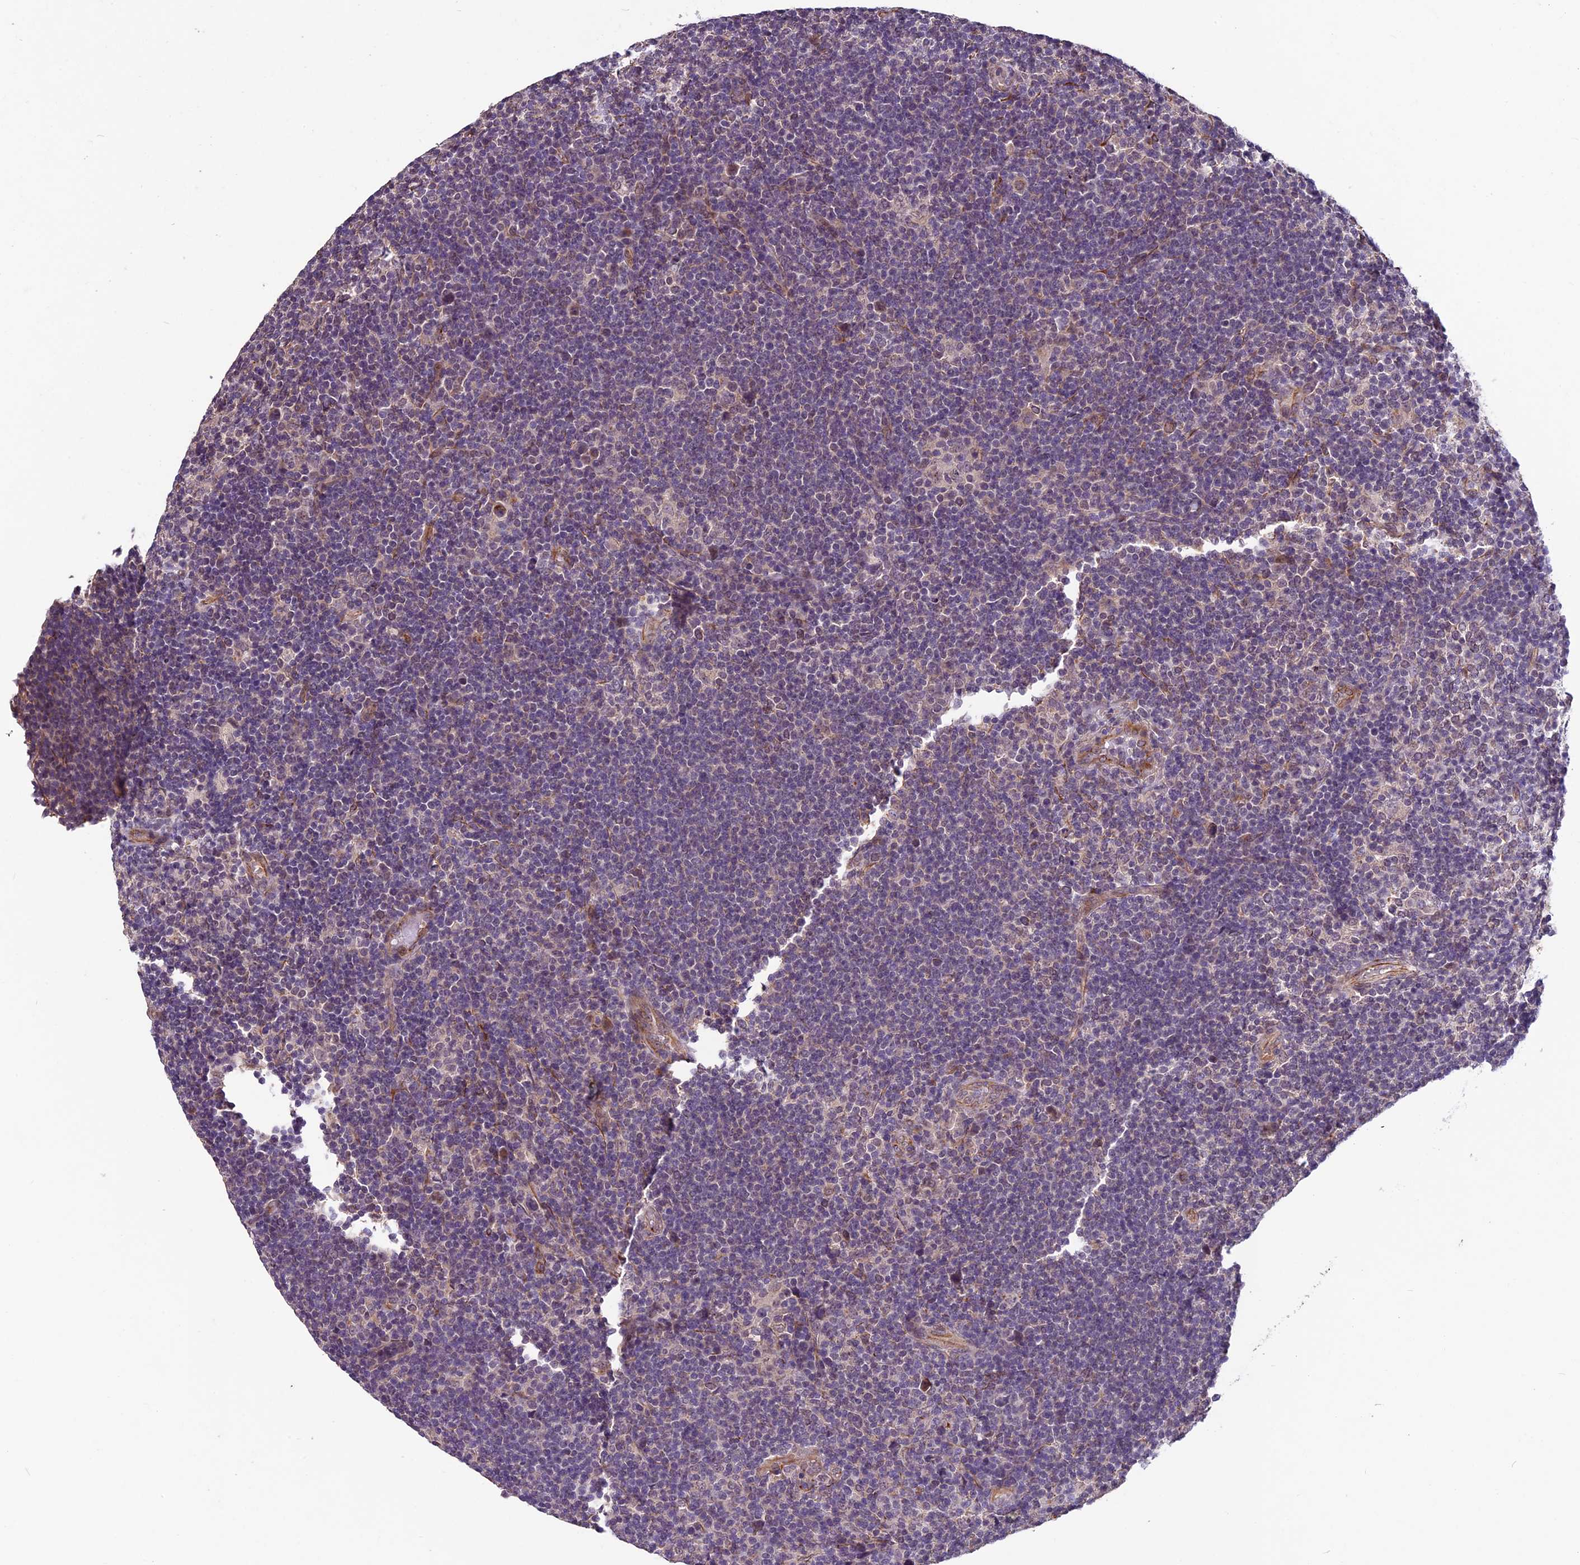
{"staining": {"intensity": "weak", "quantity": "25%-75%", "location": "nuclear"}, "tissue": "lymphoma", "cell_type": "Tumor cells", "image_type": "cancer", "snomed": [{"axis": "morphology", "description": "Hodgkin's disease, NOS"}, {"axis": "topography", "description": "Lymph node"}], "caption": "About 25%-75% of tumor cells in human Hodgkin's disease demonstrate weak nuclear protein expression as visualized by brown immunohistochemical staining.", "gene": "C3orf70", "patient": {"sex": "female", "age": 57}}